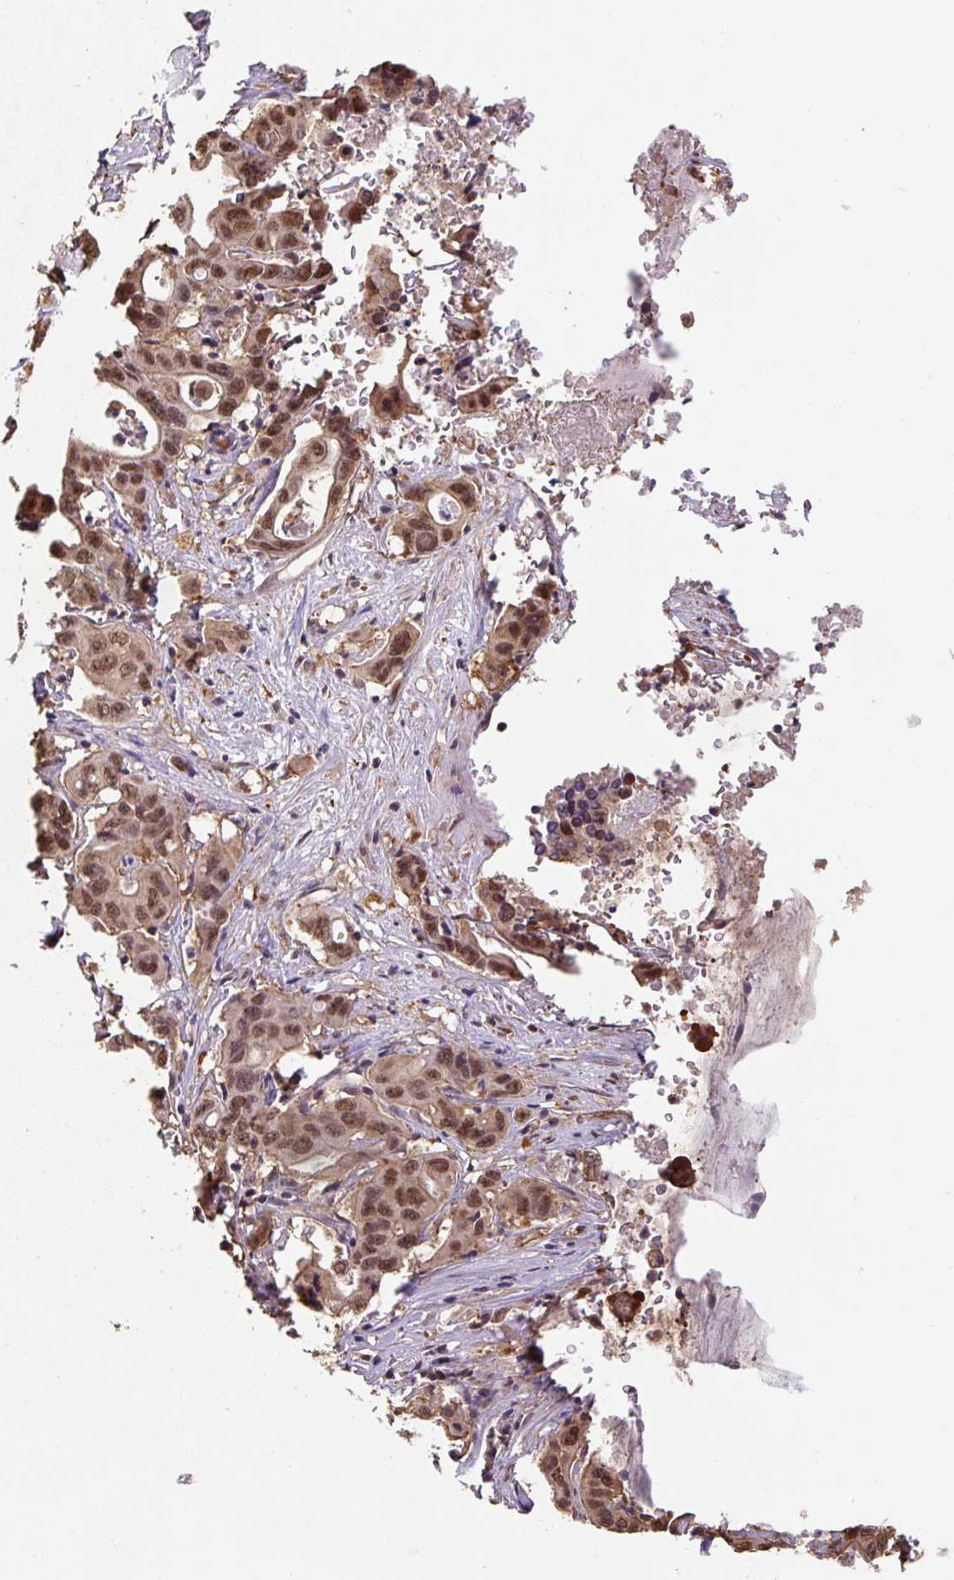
{"staining": {"intensity": "moderate", "quantity": ">75%", "location": "nuclear"}, "tissue": "lung cancer", "cell_type": "Tumor cells", "image_type": "cancer", "snomed": [{"axis": "morphology", "description": "Adenocarcinoma, NOS"}, {"axis": "topography", "description": "Lung"}], "caption": "Immunohistochemical staining of human lung adenocarcinoma exhibits moderate nuclear protein expression in approximately >75% of tumor cells.", "gene": "ST13", "patient": {"sex": "female", "age": 60}}